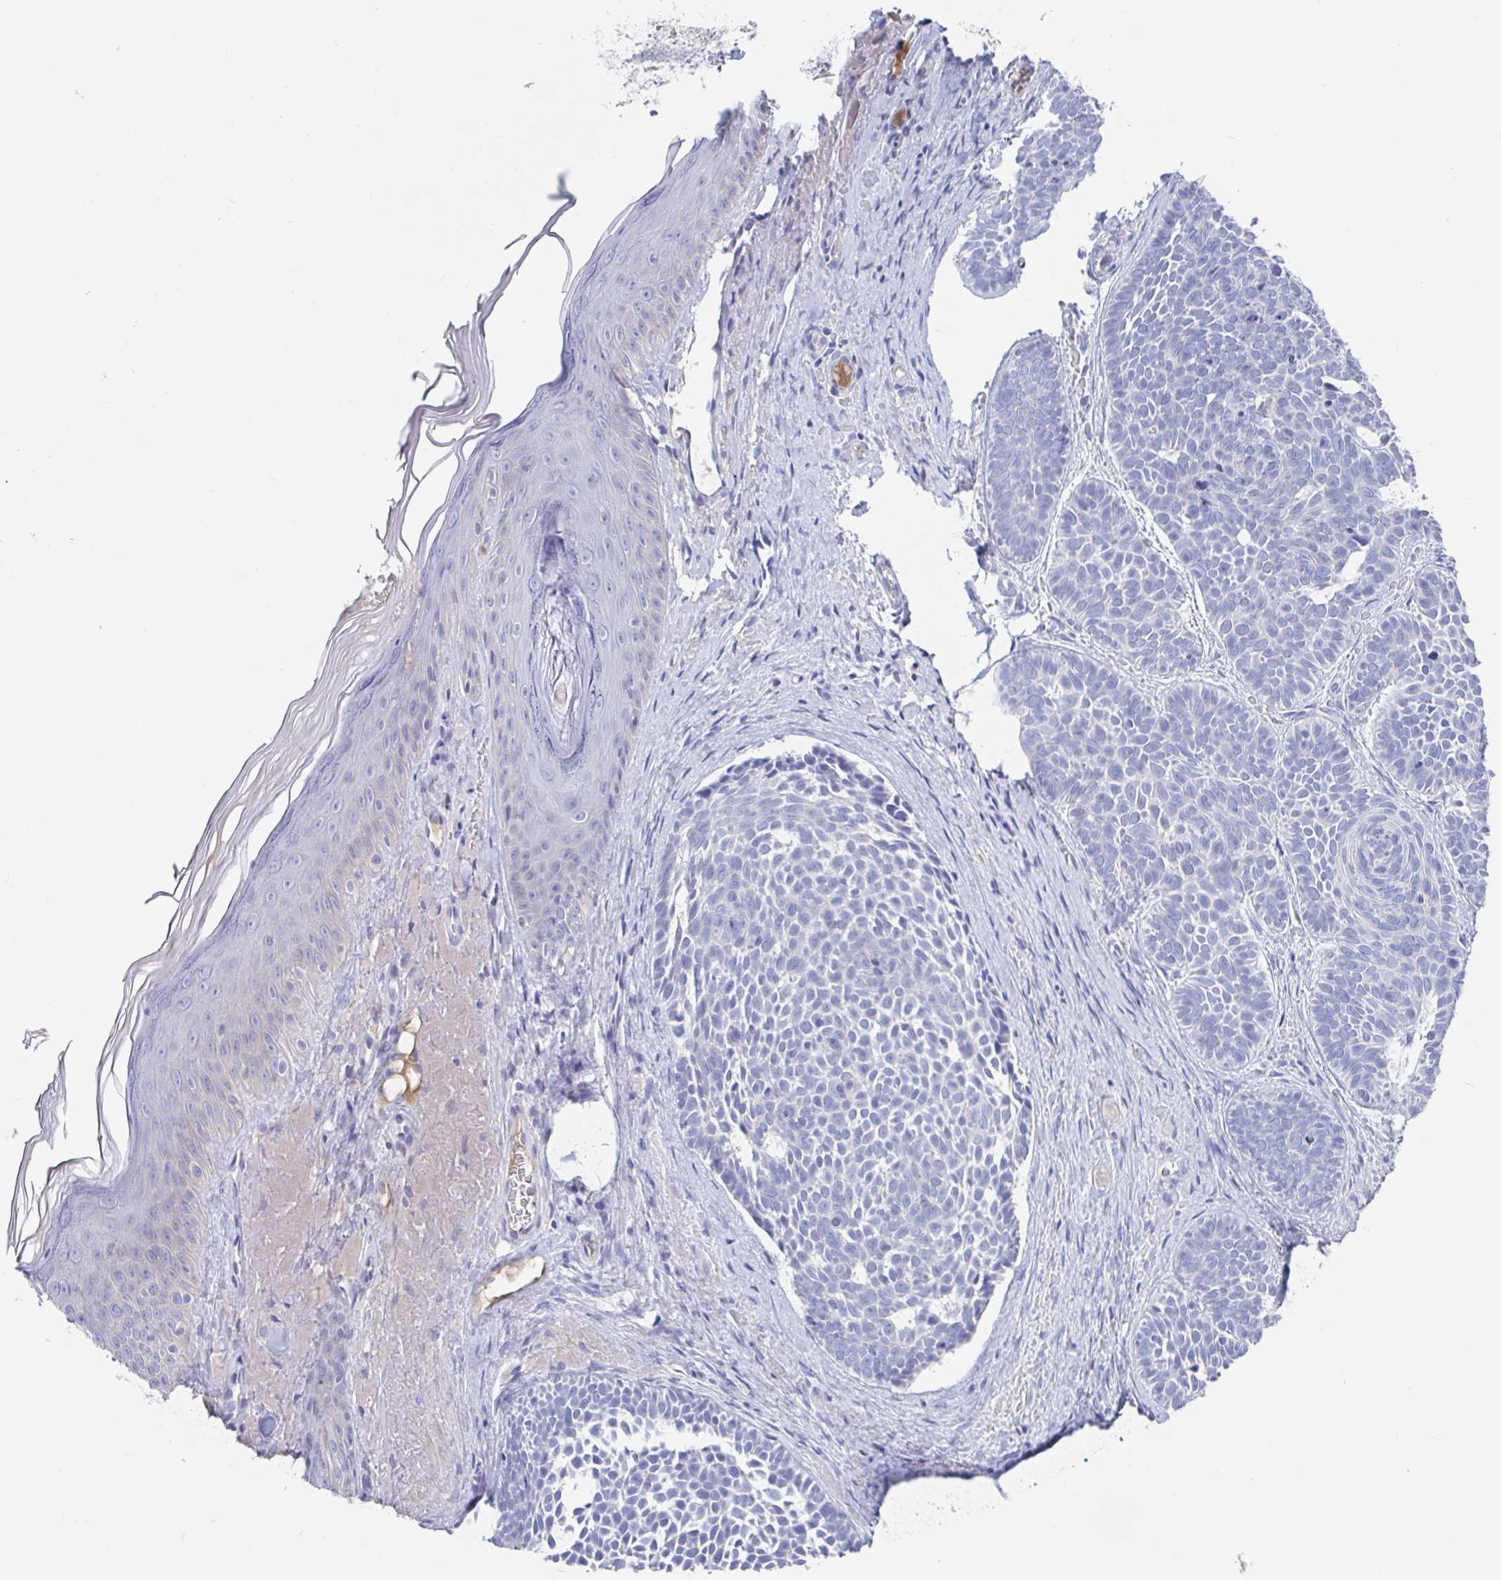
{"staining": {"intensity": "negative", "quantity": "none", "location": "none"}, "tissue": "skin cancer", "cell_type": "Tumor cells", "image_type": "cancer", "snomed": [{"axis": "morphology", "description": "Basal cell carcinoma"}, {"axis": "topography", "description": "Skin"}], "caption": "Immunohistochemistry photomicrograph of human skin cancer (basal cell carcinoma) stained for a protein (brown), which displays no staining in tumor cells. Brightfield microscopy of immunohistochemistry stained with DAB (brown) and hematoxylin (blue), captured at high magnification.", "gene": "GPR148", "patient": {"sex": "male", "age": 81}}